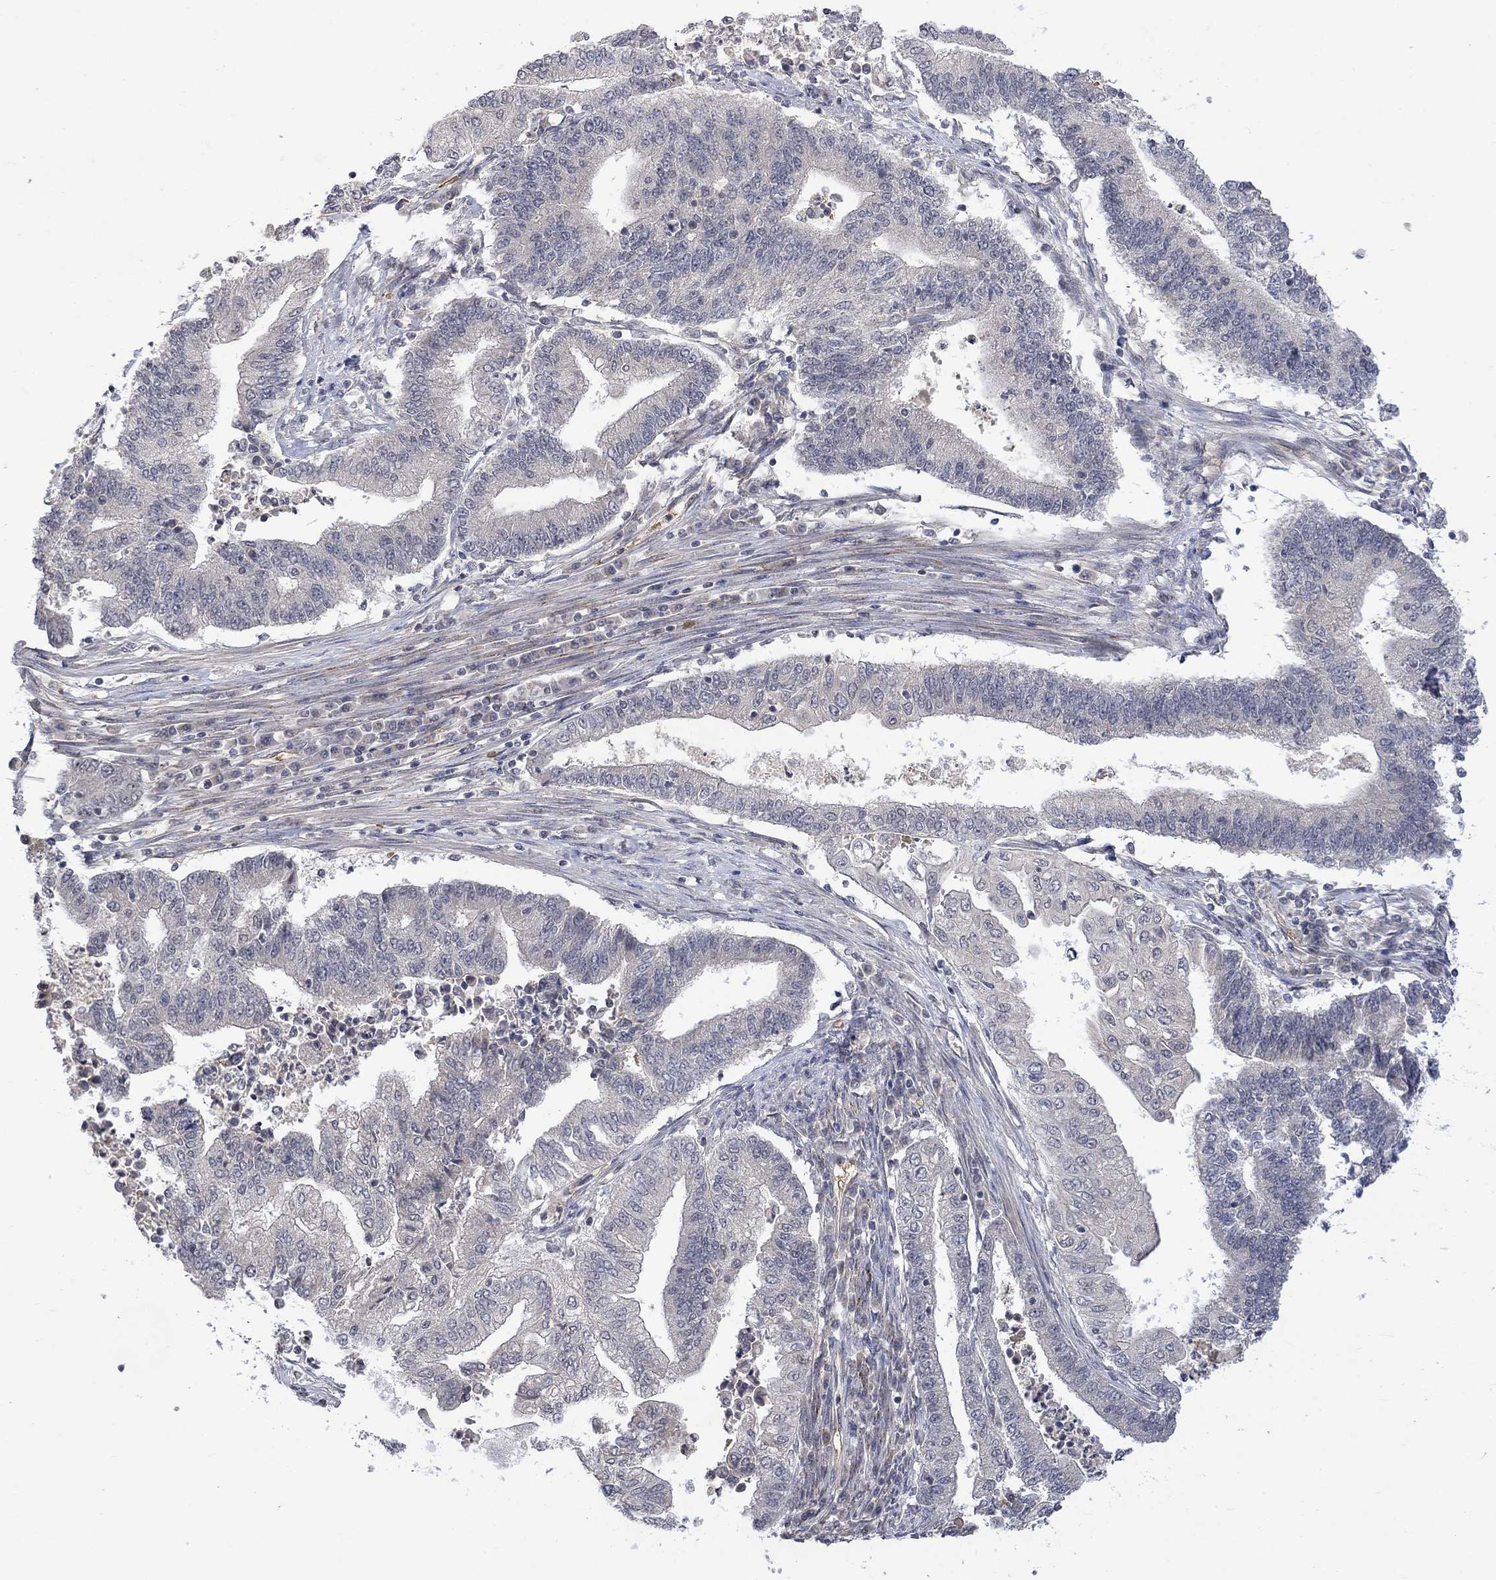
{"staining": {"intensity": "negative", "quantity": "none", "location": "none"}, "tissue": "endometrial cancer", "cell_type": "Tumor cells", "image_type": "cancer", "snomed": [{"axis": "morphology", "description": "Adenocarcinoma, NOS"}, {"axis": "topography", "description": "Uterus"}, {"axis": "topography", "description": "Endometrium"}], "caption": "A micrograph of human endometrial adenocarcinoma is negative for staining in tumor cells. (DAB immunohistochemistry (IHC) visualized using brightfield microscopy, high magnification).", "gene": "GRIN2D", "patient": {"sex": "female", "age": 54}}